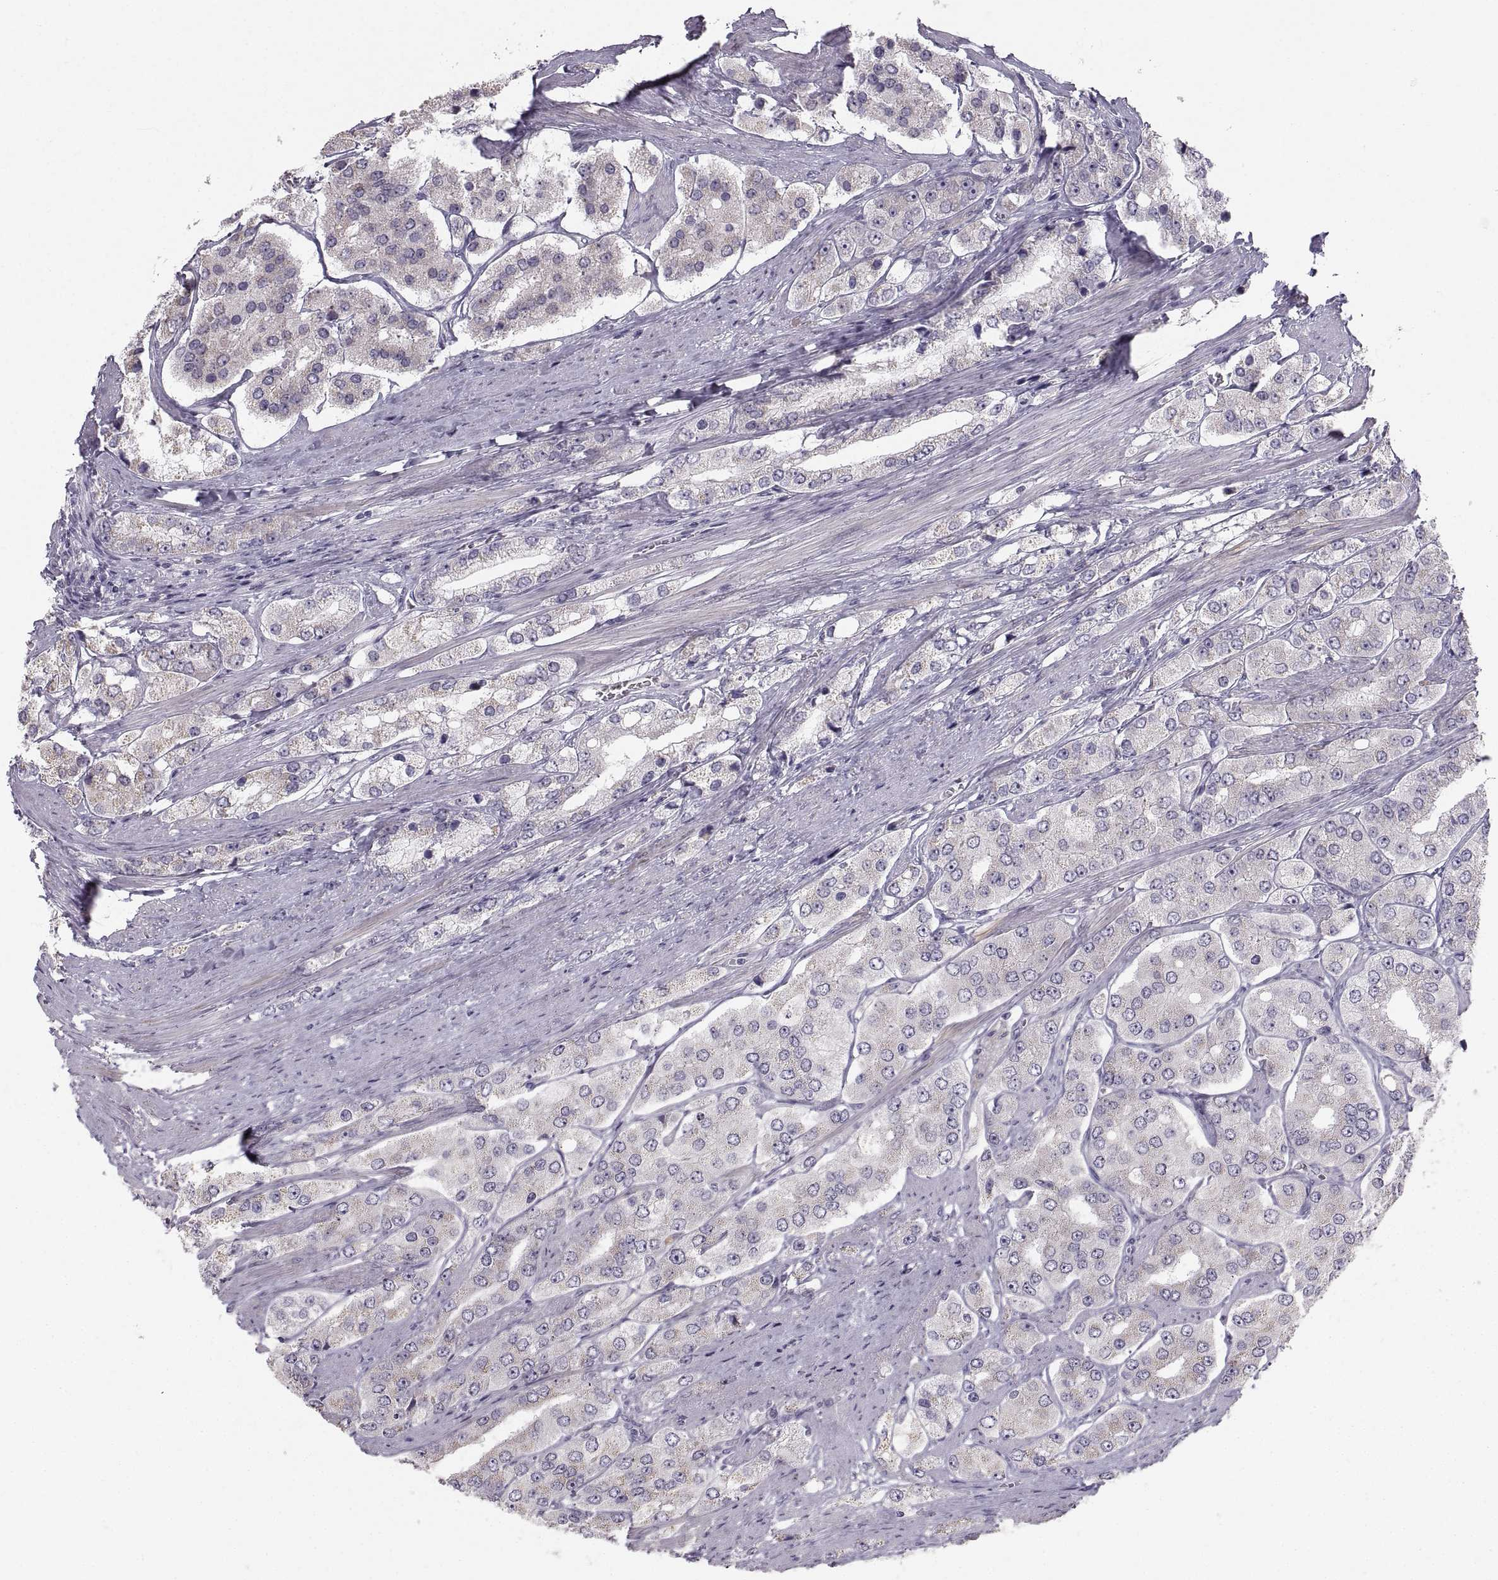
{"staining": {"intensity": "negative", "quantity": "none", "location": "none"}, "tissue": "prostate cancer", "cell_type": "Tumor cells", "image_type": "cancer", "snomed": [{"axis": "morphology", "description": "Adenocarcinoma, Low grade"}, {"axis": "topography", "description": "Prostate"}], "caption": "Human prostate cancer (adenocarcinoma (low-grade)) stained for a protein using IHC shows no staining in tumor cells.", "gene": "ZNF185", "patient": {"sex": "male", "age": 69}}